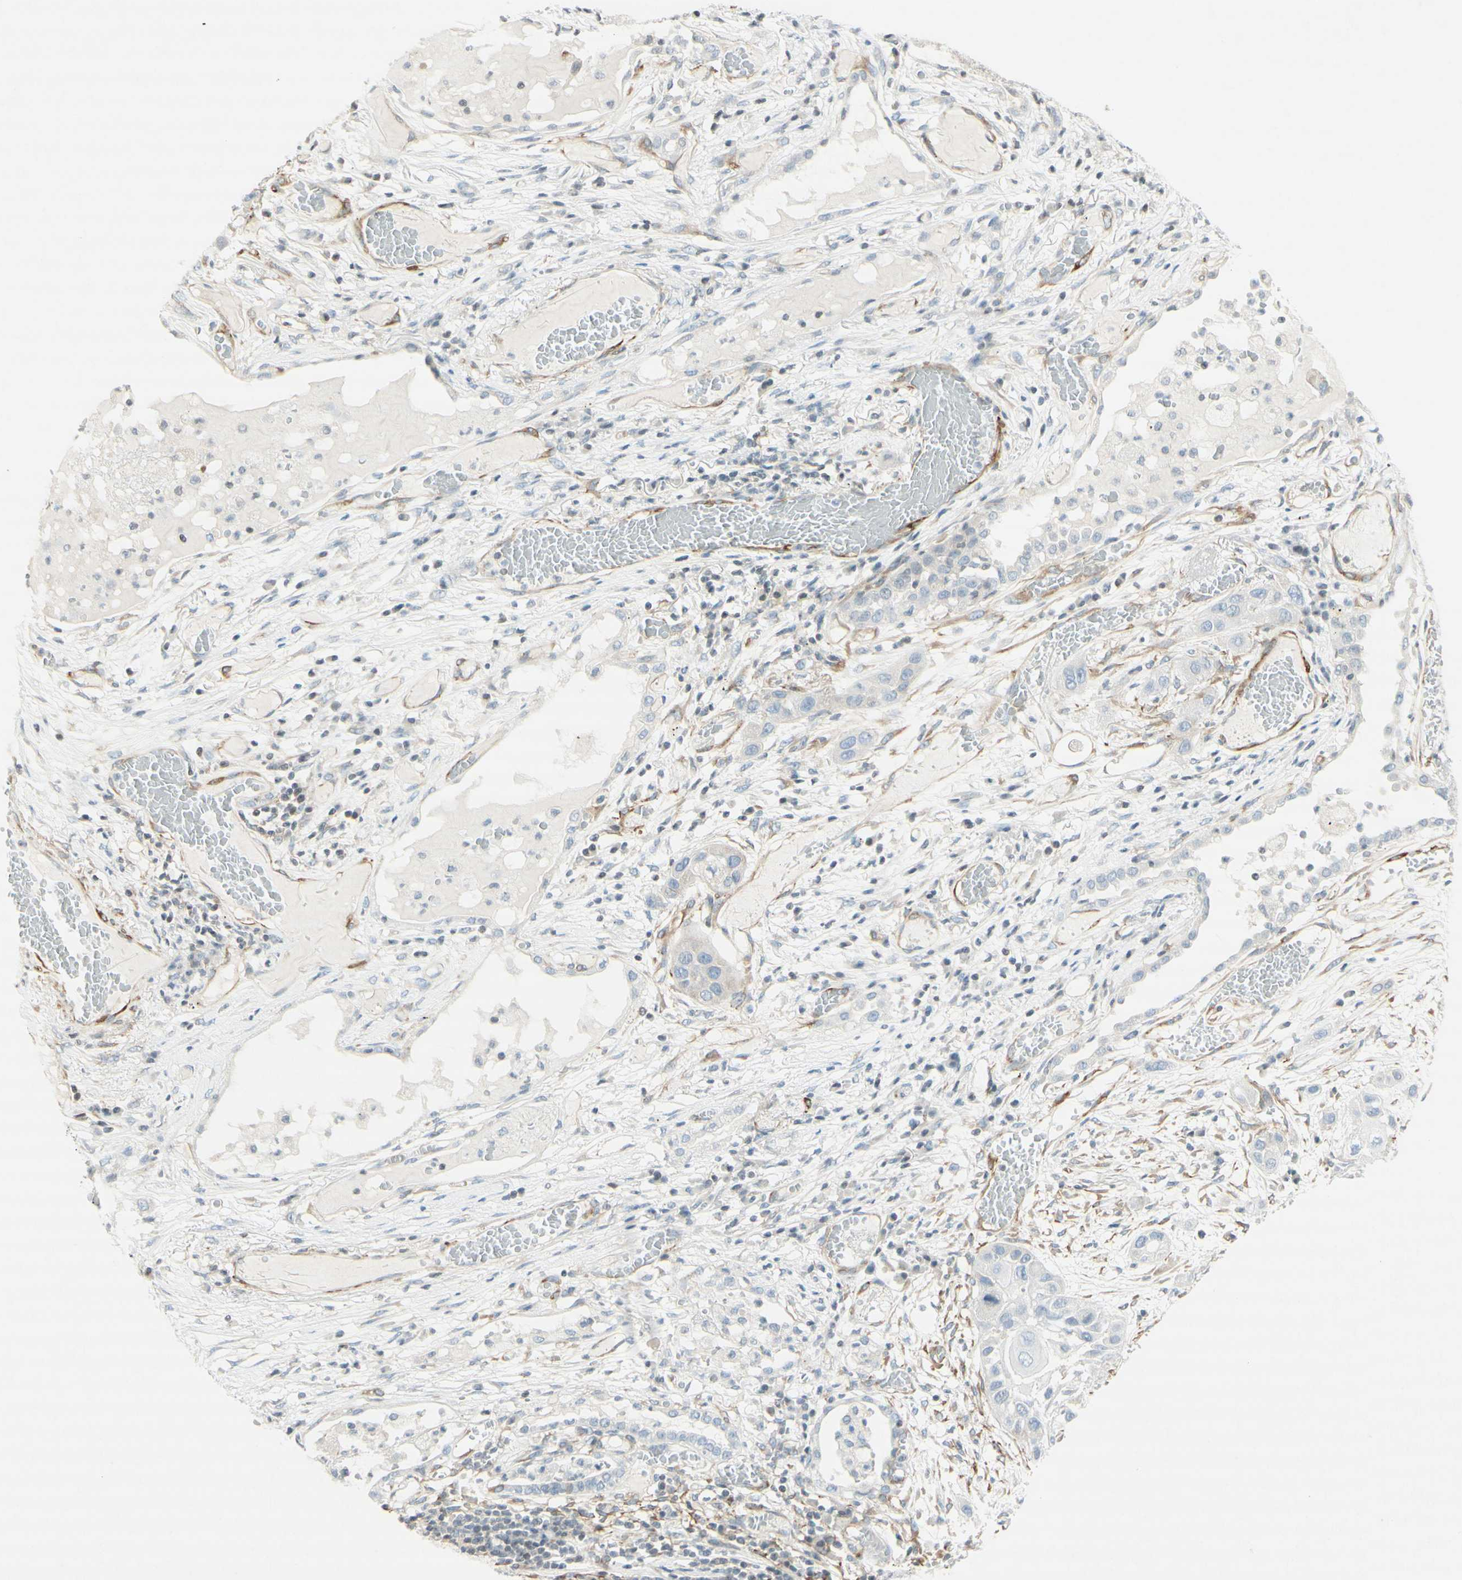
{"staining": {"intensity": "negative", "quantity": "none", "location": "none"}, "tissue": "lung cancer", "cell_type": "Tumor cells", "image_type": "cancer", "snomed": [{"axis": "morphology", "description": "Squamous cell carcinoma, NOS"}, {"axis": "topography", "description": "Lung"}], "caption": "This is an immunohistochemistry (IHC) image of human squamous cell carcinoma (lung). There is no expression in tumor cells.", "gene": "MAP1B", "patient": {"sex": "male", "age": 71}}